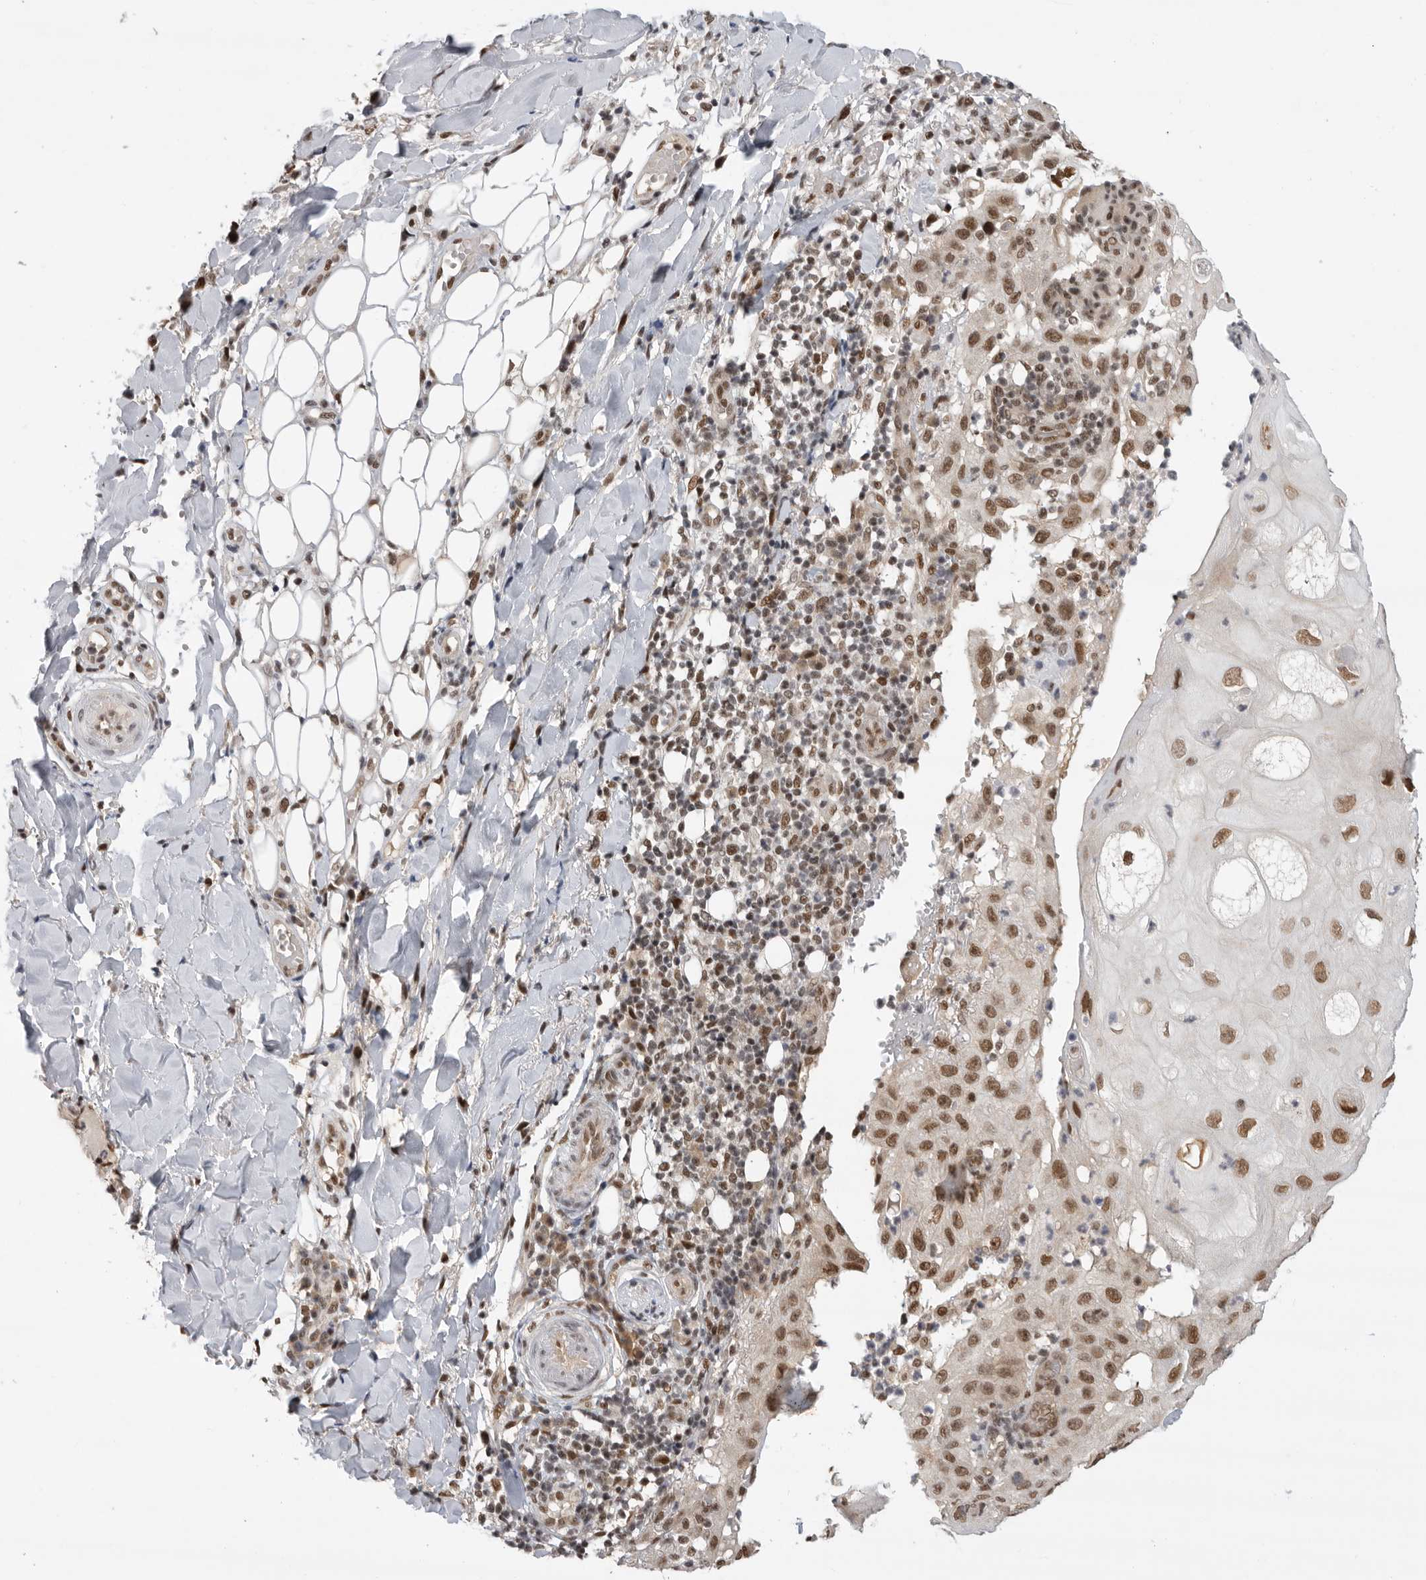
{"staining": {"intensity": "moderate", "quantity": ">75%", "location": "nuclear"}, "tissue": "skin cancer", "cell_type": "Tumor cells", "image_type": "cancer", "snomed": [{"axis": "morphology", "description": "Normal tissue, NOS"}, {"axis": "morphology", "description": "Squamous cell carcinoma, NOS"}, {"axis": "topography", "description": "Skin"}], "caption": "An IHC histopathology image of tumor tissue is shown. Protein staining in brown highlights moderate nuclear positivity in skin cancer (squamous cell carcinoma) within tumor cells.", "gene": "ZNF830", "patient": {"sex": "female", "age": 96}}